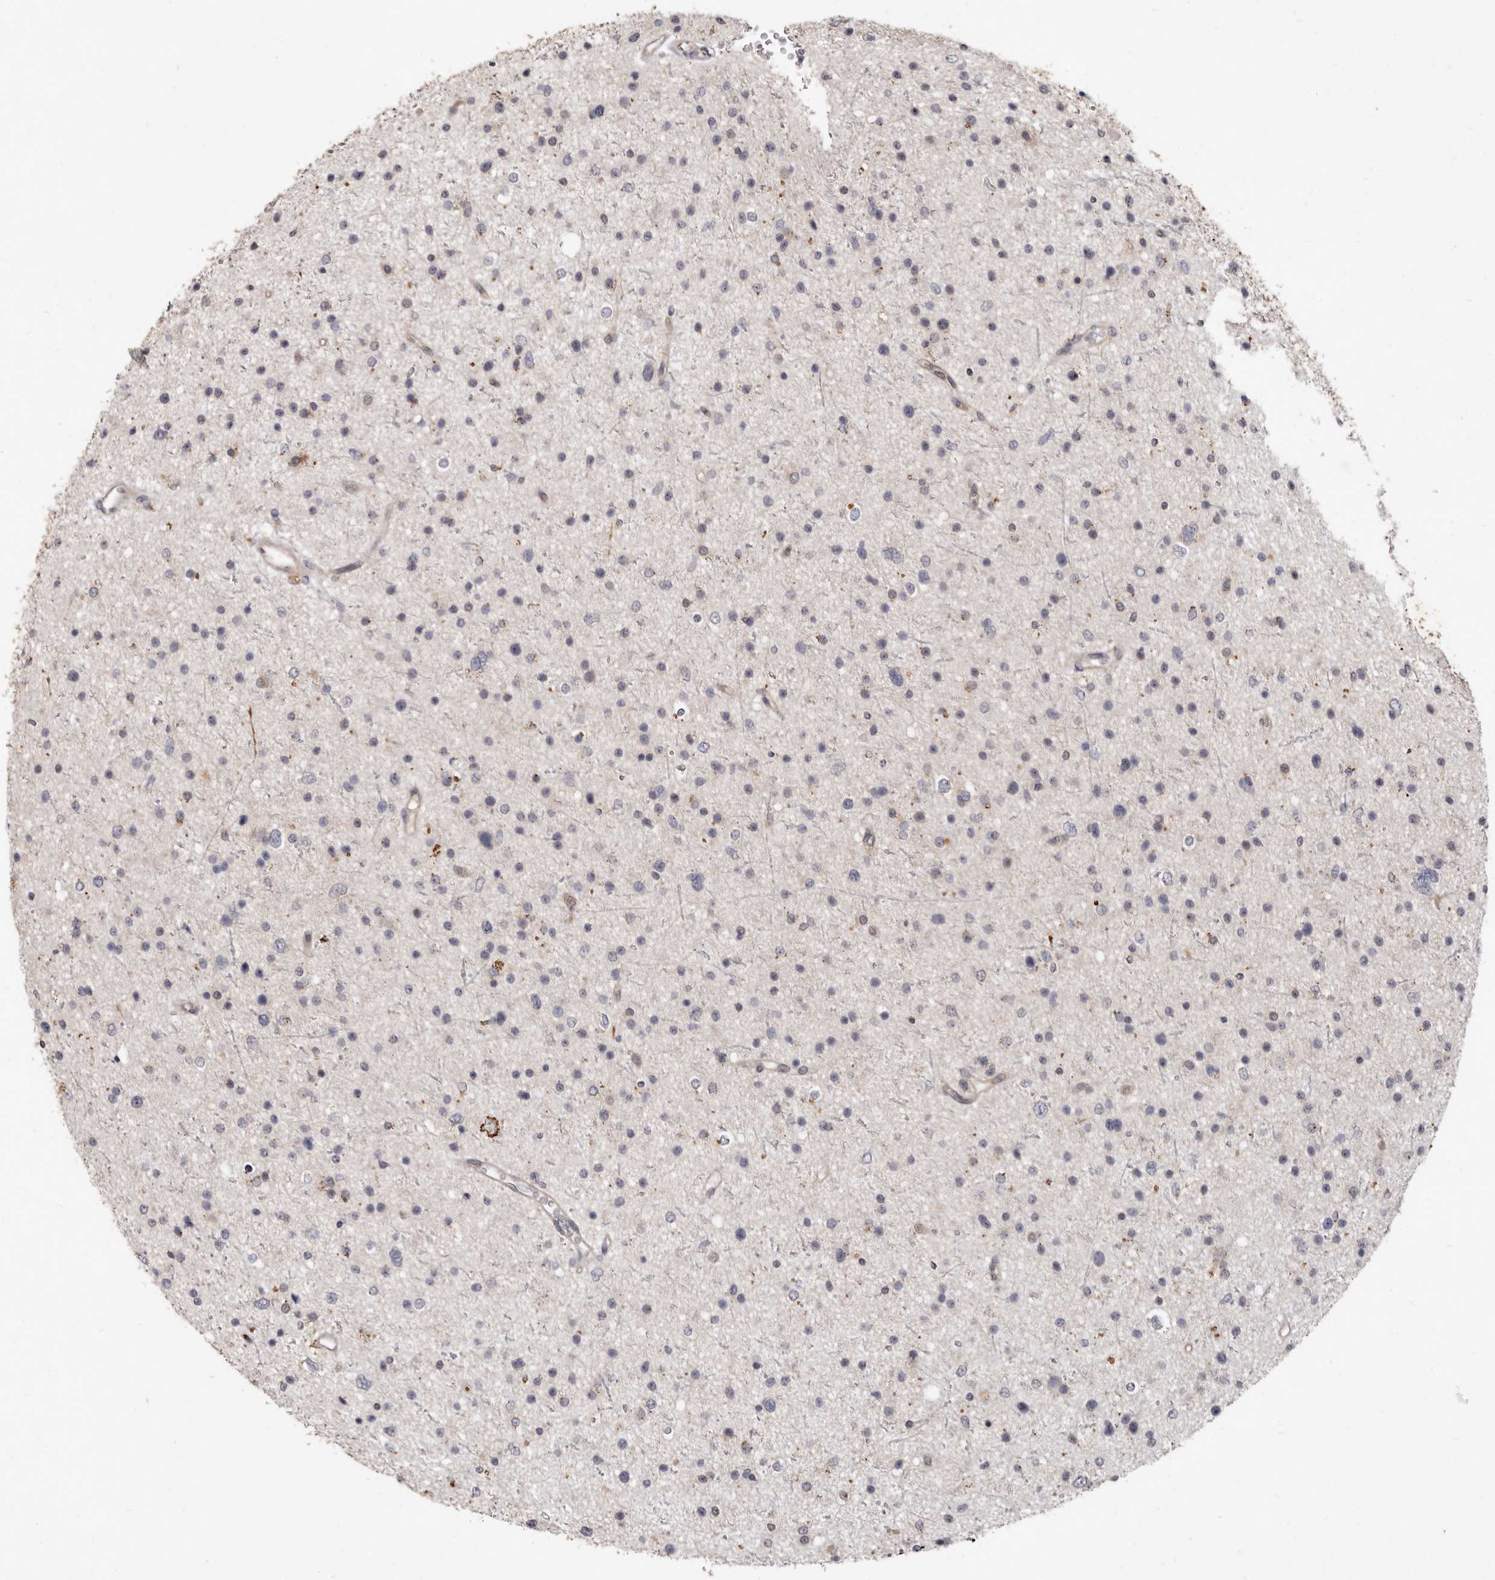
{"staining": {"intensity": "negative", "quantity": "none", "location": "none"}, "tissue": "glioma", "cell_type": "Tumor cells", "image_type": "cancer", "snomed": [{"axis": "morphology", "description": "Glioma, malignant, Low grade"}, {"axis": "topography", "description": "Brain"}], "caption": "There is no significant staining in tumor cells of glioma. (Stains: DAB (3,3'-diaminobenzidine) immunohistochemistry with hematoxylin counter stain, Microscopy: brightfield microscopy at high magnification).", "gene": "ACLY", "patient": {"sex": "female", "age": 37}}